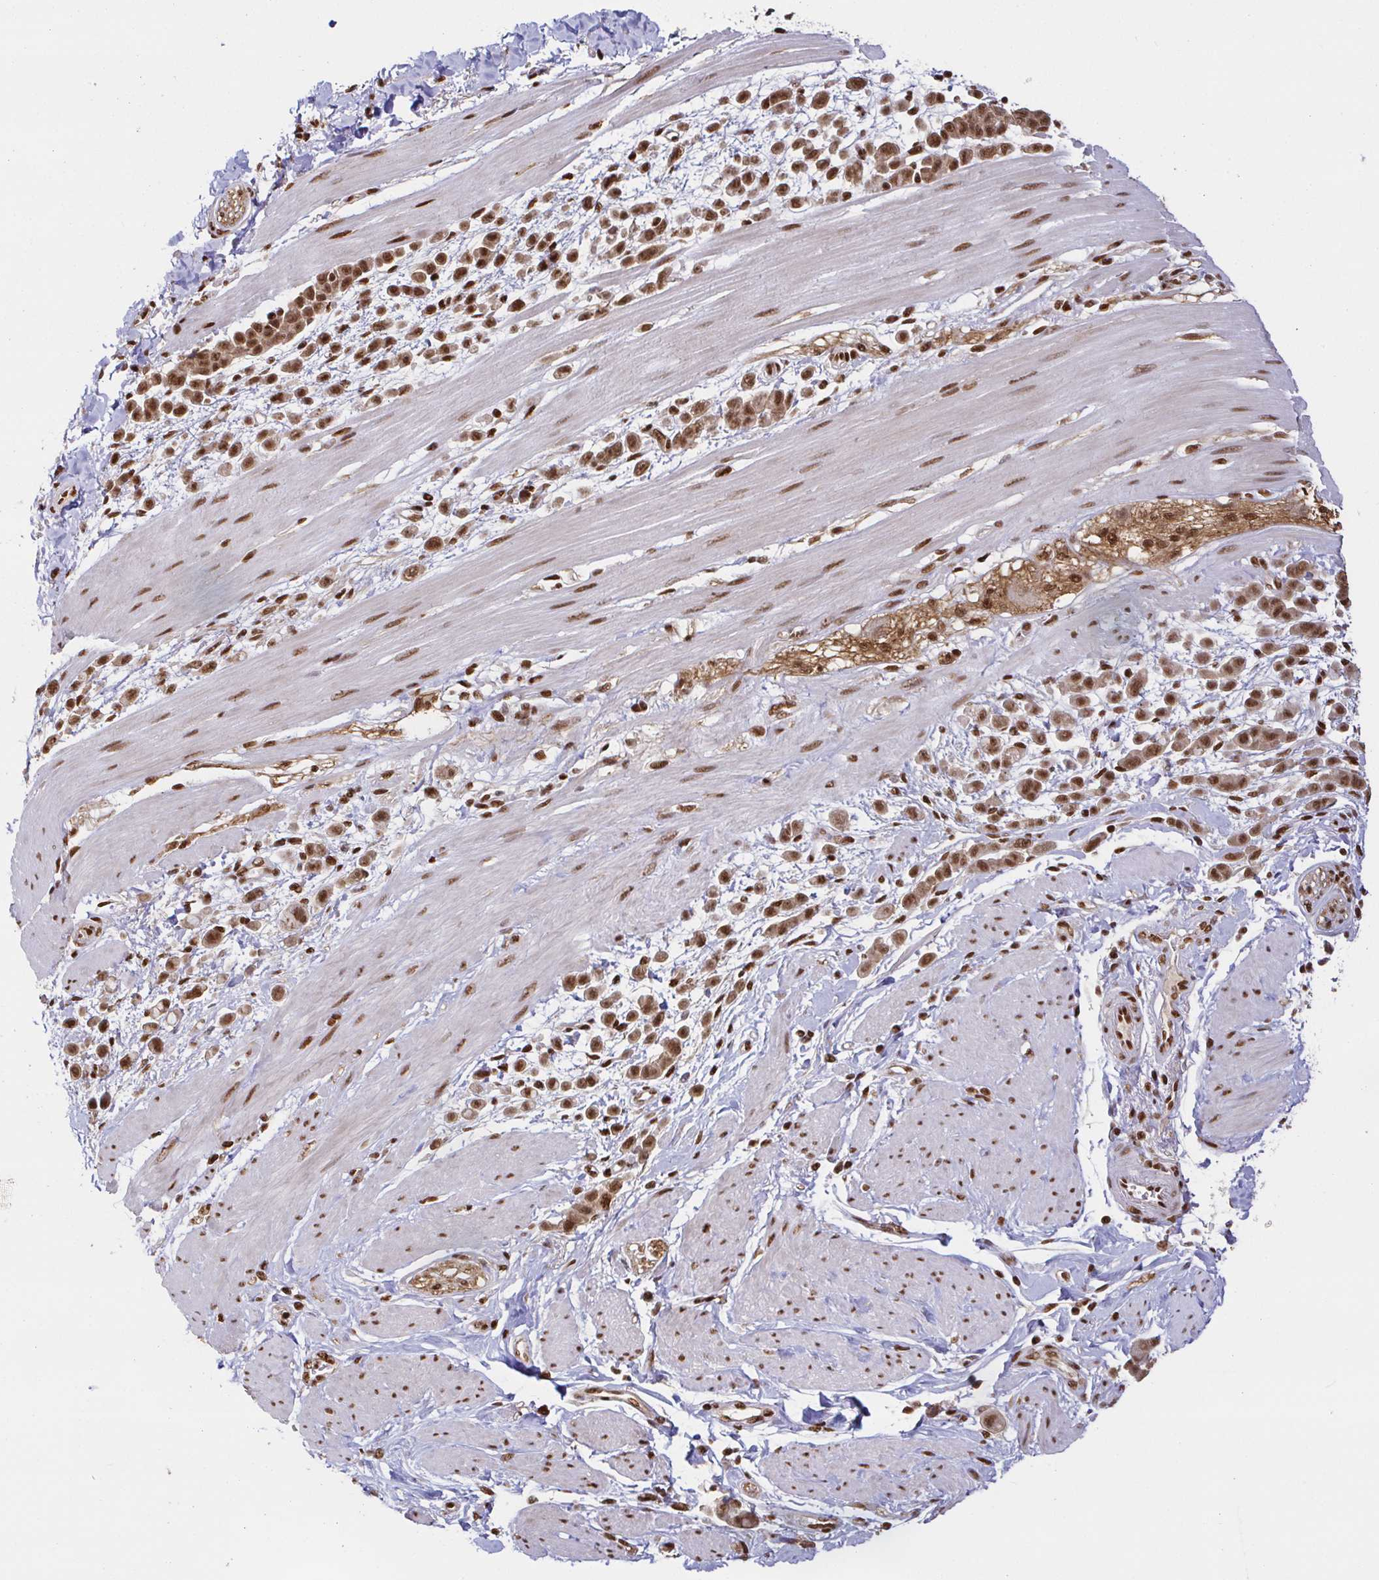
{"staining": {"intensity": "moderate", "quantity": ">75%", "location": "cytoplasmic/membranous,nuclear"}, "tissue": "pancreatic cancer", "cell_type": "Tumor cells", "image_type": "cancer", "snomed": [{"axis": "morphology", "description": "Normal tissue, NOS"}, {"axis": "morphology", "description": "Adenocarcinoma, NOS"}, {"axis": "topography", "description": "Pancreas"}], "caption": "Immunohistochemical staining of pancreatic cancer (adenocarcinoma) reveals medium levels of moderate cytoplasmic/membranous and nuclear positivity in about >75% of tumor cells.", "gene": "SP3", "patient": {"sex": "female", "age": 64}}